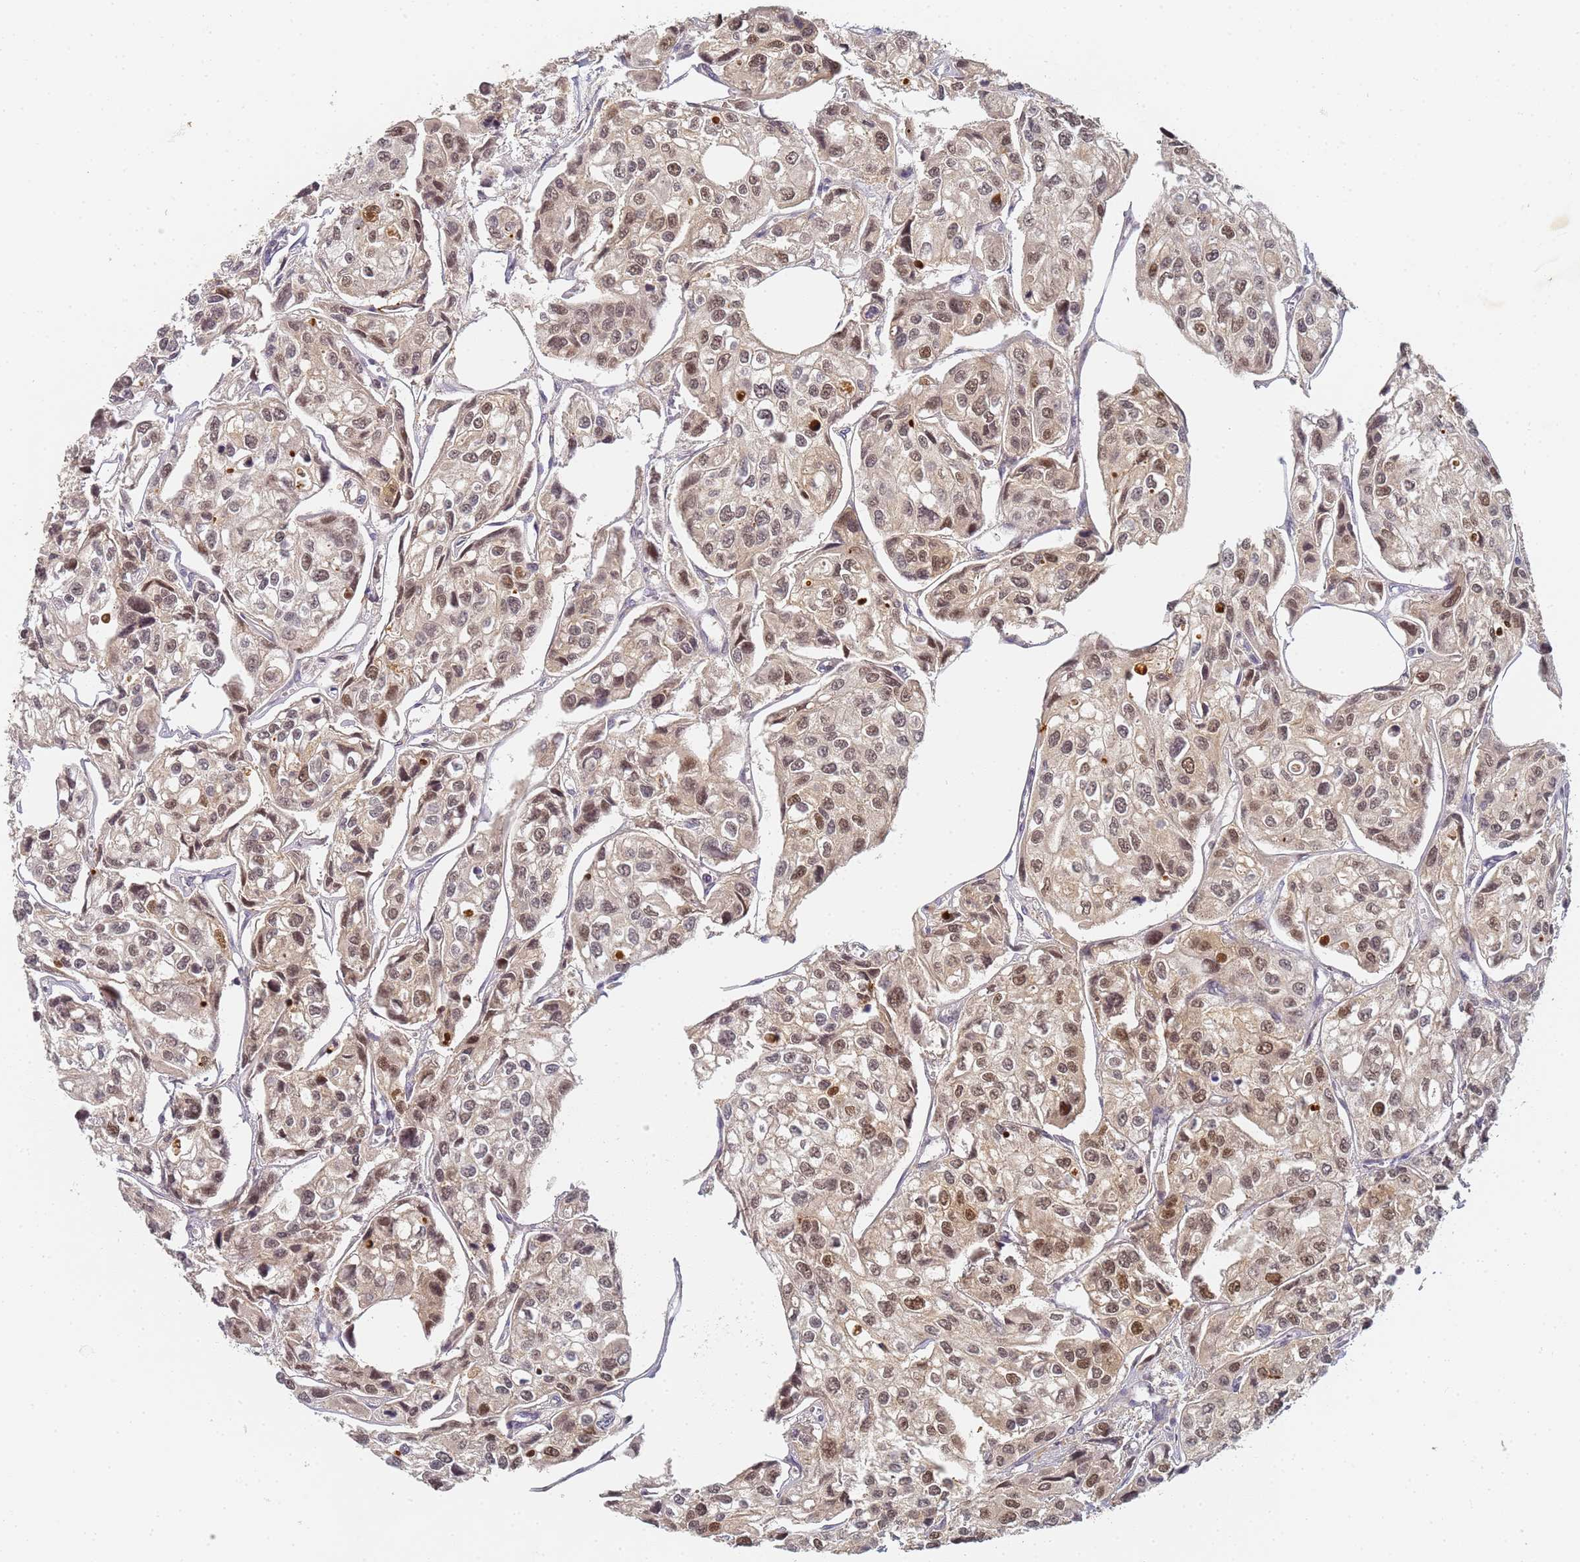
{"staining": {"intensity": "moderate", "quantity": "25%-75%", "location": "nuclear"}, "tissue": "urothelial cancer", "cell_type": "Tumor cells", "image_type": "cancer", "snomed": [{"axis": "morphology", "description": "Urothelial carcinoma, High grade"}, {"axis": "topography", "description": "Urinary bladder"}], "caption": "Tumor cells display medium levels of moderate nuclear positivity in approximately 25%-75% of cells in urothelial cancer.", "gene": "HMCES", "patient": {"sex": "male", "age": 67}}